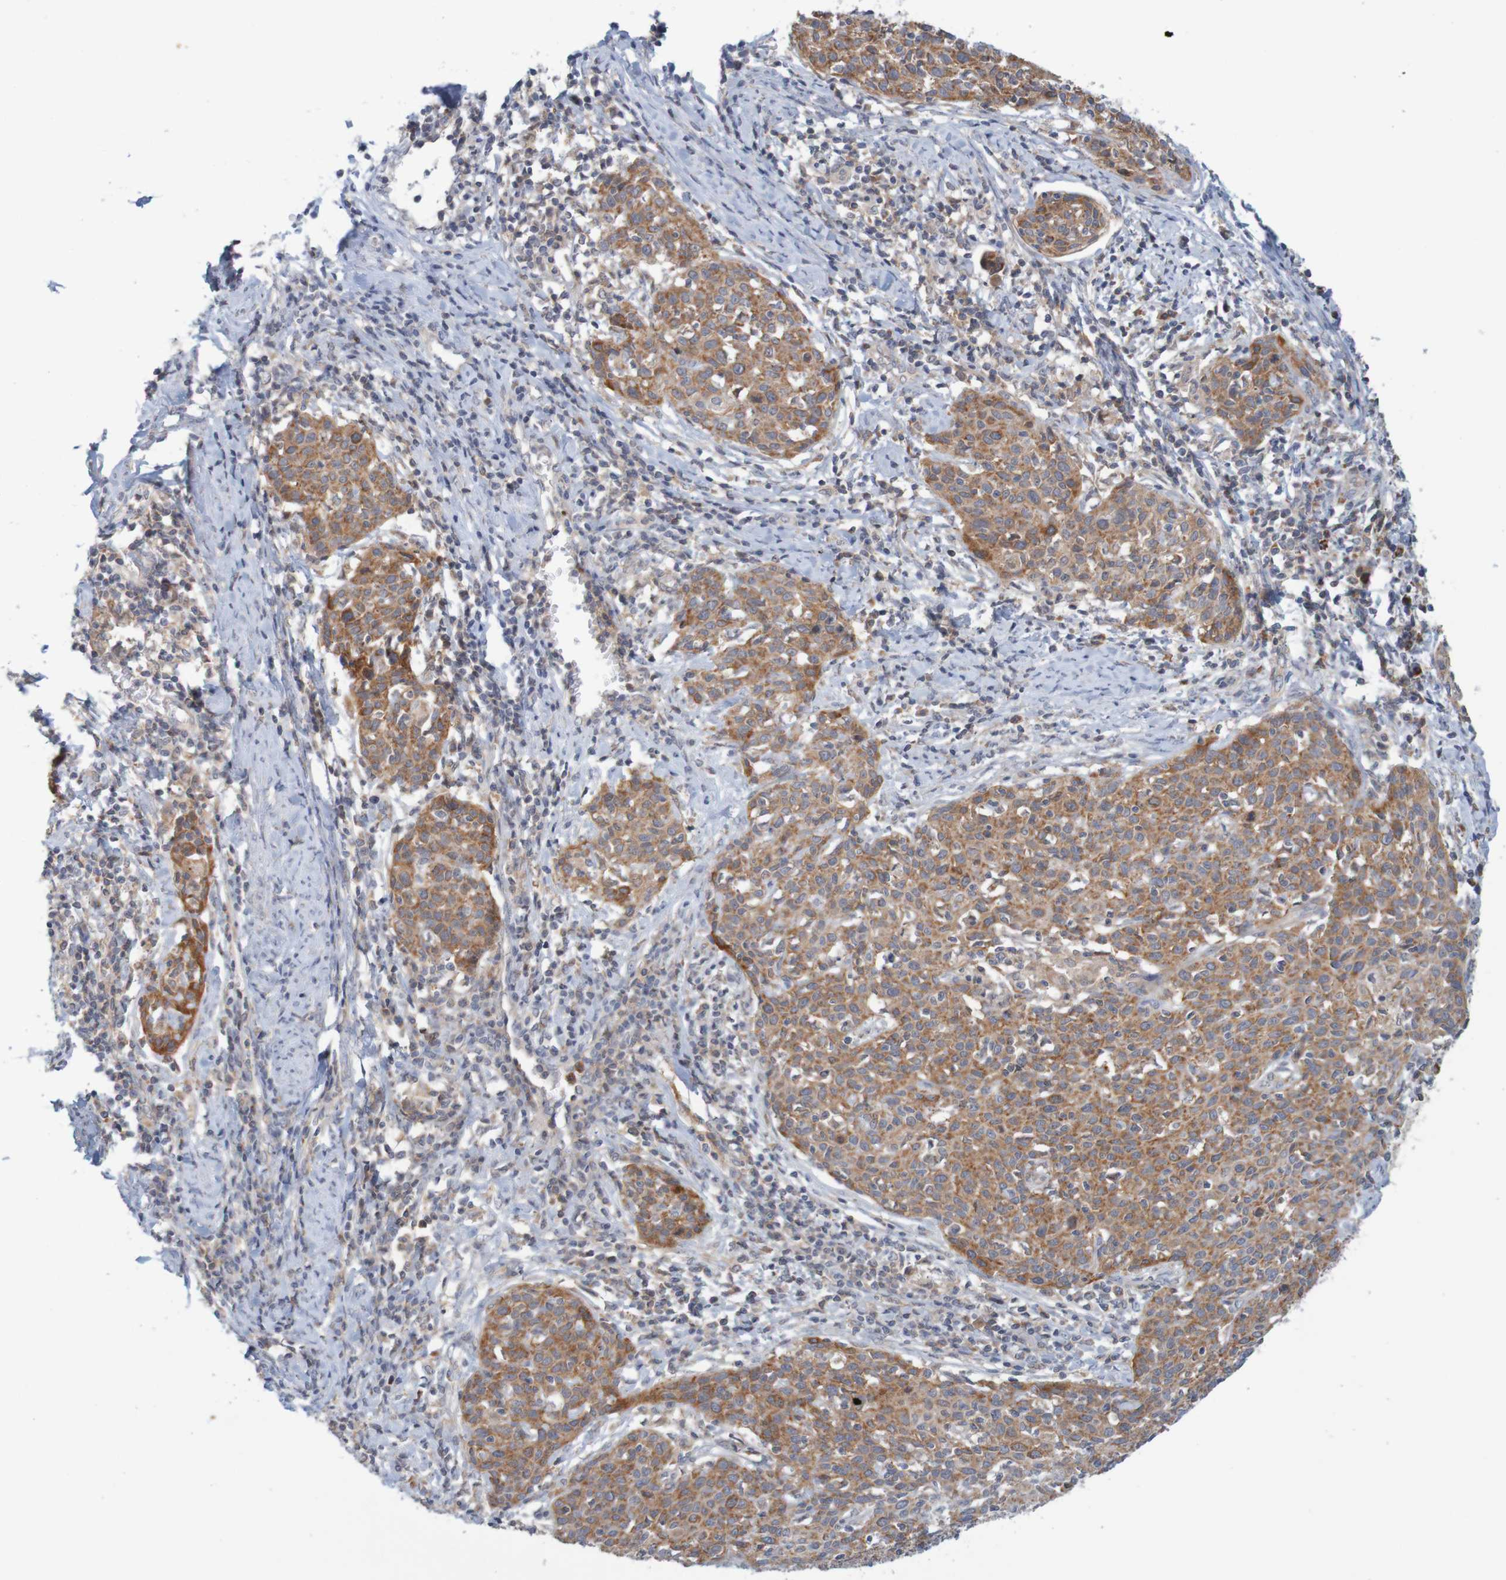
{"staining": {"intensity": "strong", "quantity": ">75%", "location": "cytoplasmic/membranous"}, "tissue": "cervical cancer", "cell_type": "Tumor cells", "image_type": "cancer", "snomed": [{"axis": "morphology", "description": "Squamous cell carcinoma, NOS"}, {"axis": "topography", "description": "Cervix"}], "caption": "Immunohistochemical staining of human cervical cancer (squamous cell carcinoma) reveals high levels of strong cytoplasmic/membranous protein staining in approximately >75% of tumor cells. (brown staining indicates protein expression, while blue staining denotes nuclei).", "gene": "NAV2", "patient": {"sex": "female", "age": 38}}